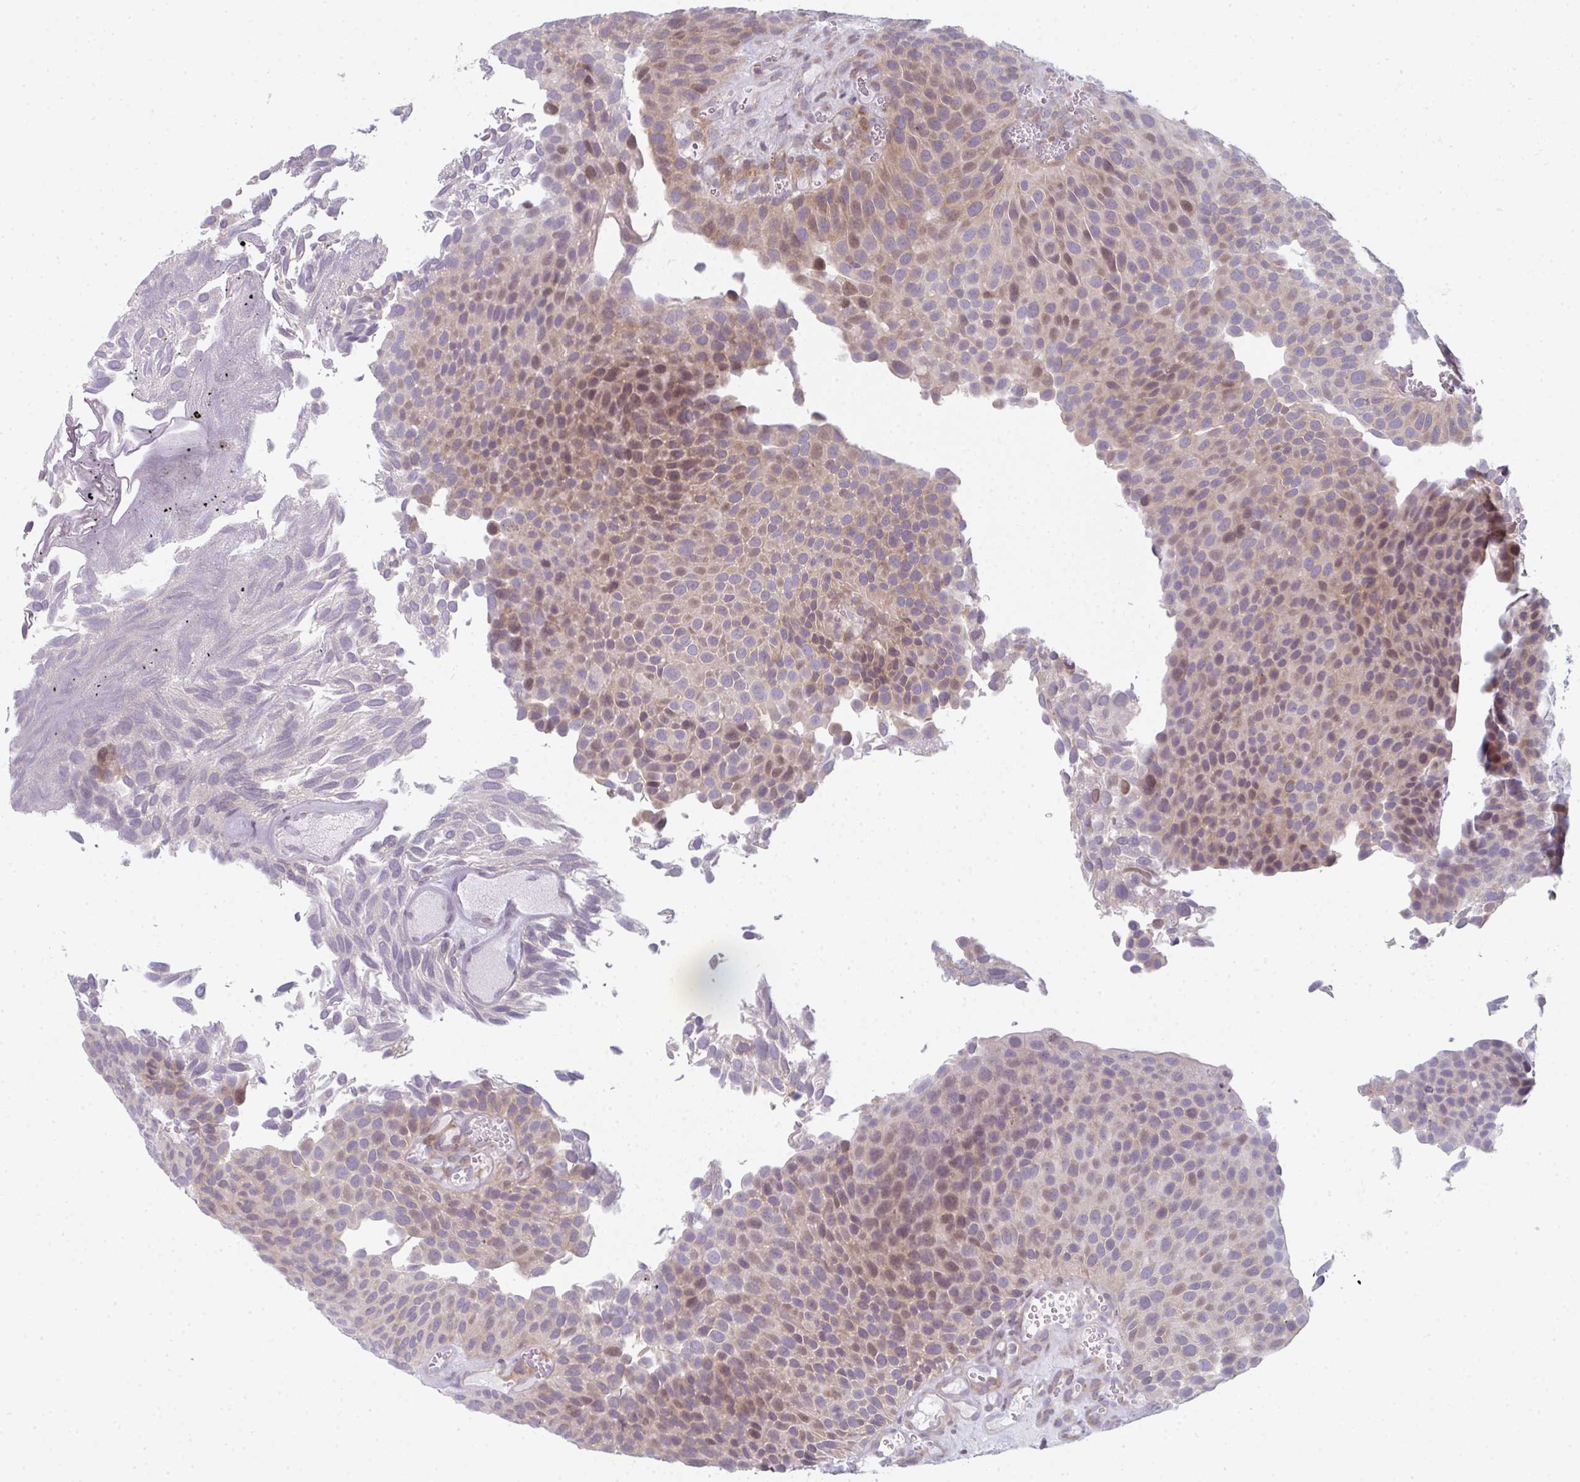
{"staining": {"intensity": "weak", "quantity": "25%-75%", "location": "cytoplasmic/membranous,nuclear"}, "tissue": "urothelial cancer", "cell_type": "Tumor cells", "image_type": "cancer", "snomed": [{"axis": "morphology", "description": "Urothelial carcinoma, Low grade"}, {"axis": "topography", "description": "Urinary bladder"}], "caption": "This photomicrograph demonstrates urothelial cancer stained with immunohistochemistry to label a protein in brown. The cytoplasmic/membranous and nuclear of tumor cells show weak positivity for the protein. Nuclei are counter-stained blue.", "gene": "TMEM237", "patient": {"sex": "male", "age": 89}}